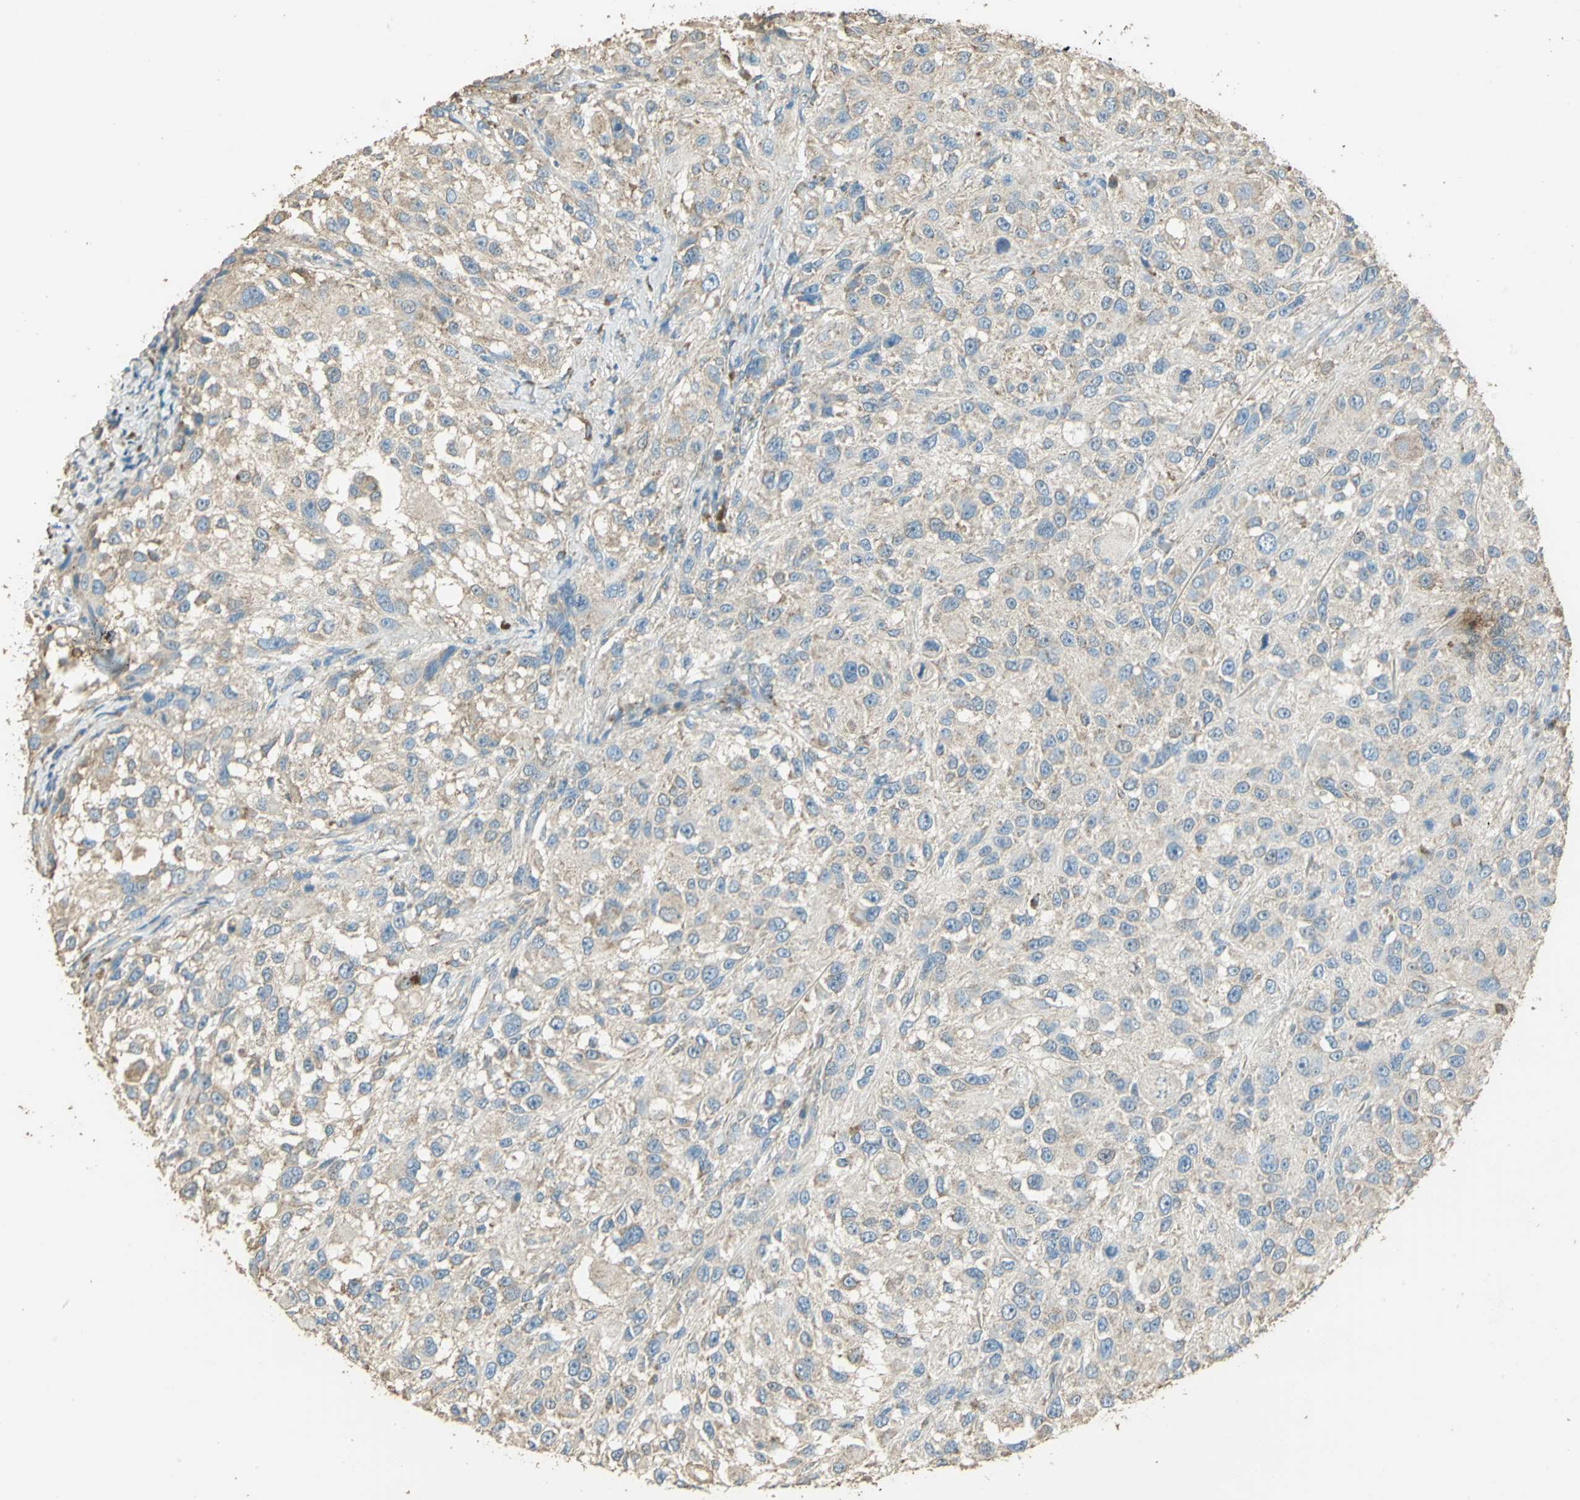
{"staining": {"intensity": "weak", "quantity": "25%-75%", "location": "cytoplasmic/membranous"}, "tissue": "melanoma", "cell_type": "Tumor cells", "image_type": "cancer", "snomed": [{"axis": "morphology", "description": "Necrosis, NOS"}, {"axis": "morphology", "description": "Malignant melanoma, NOS"}, {"axis": "topography", "description": "Skin"}], "caption": "A brown stain highlights weak cytoplasmic/membranous positivity of a protein in malignant melanoma tumor cells.", "gene": "TRAPPC2", "patient": {"sex": "female", "age": 87}}